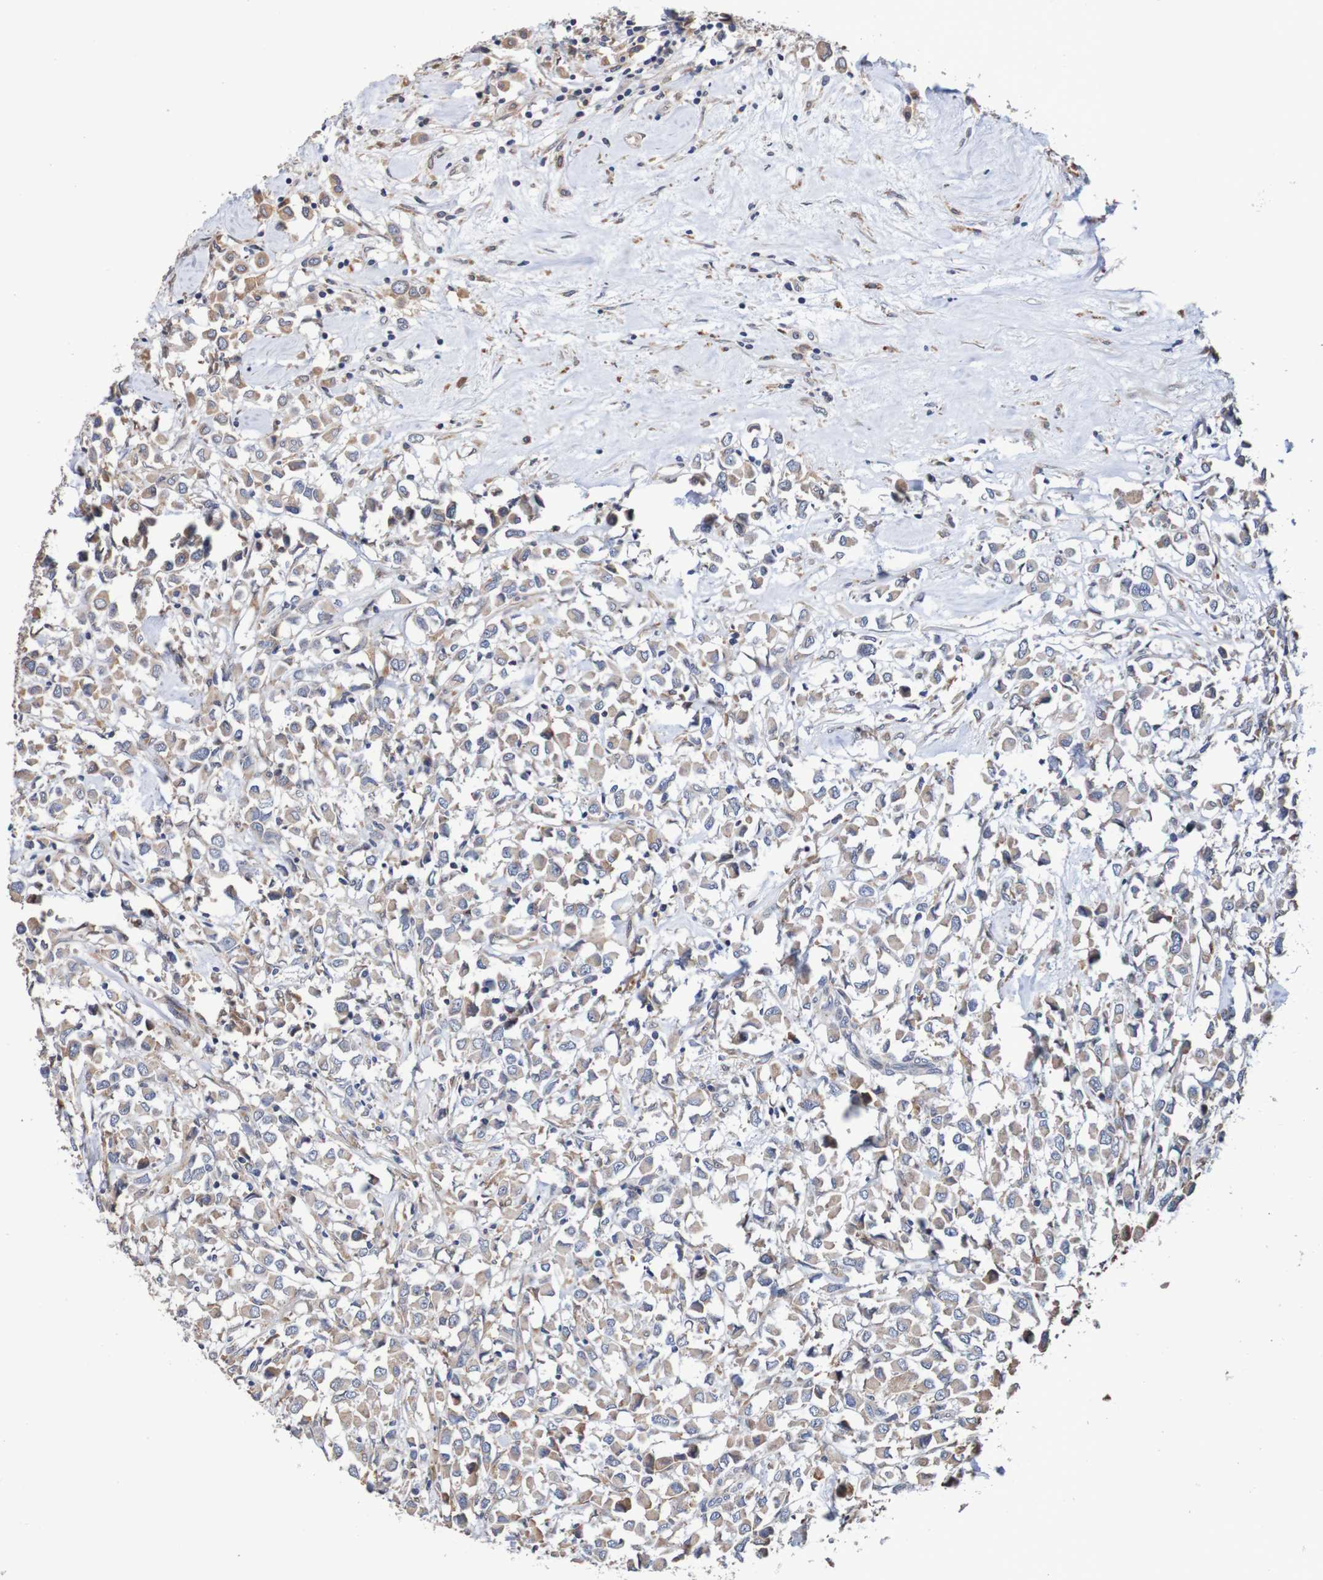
{"staining": {"intensity": "weak", "quantity": ">75%", "location": "cytoplasmic/membranous"}, "tissue": "breast cancer", "cell_type": "Tumor cells", "image_type": "cancer", "snomed": [{"axis": "morphology", "description": "Duct carcinoma"}, {"axis": "topography", "description": "Breast"}], "caption": "DAB immunohistochemical staining of human breast cancer (infiltrating ductal carcinoma) shows weak cytoplasmic/membranous protein positivity in about >75% of tumor cells.", "gene": "FIBP", "patient": {"sex": "female", "age": 61}}